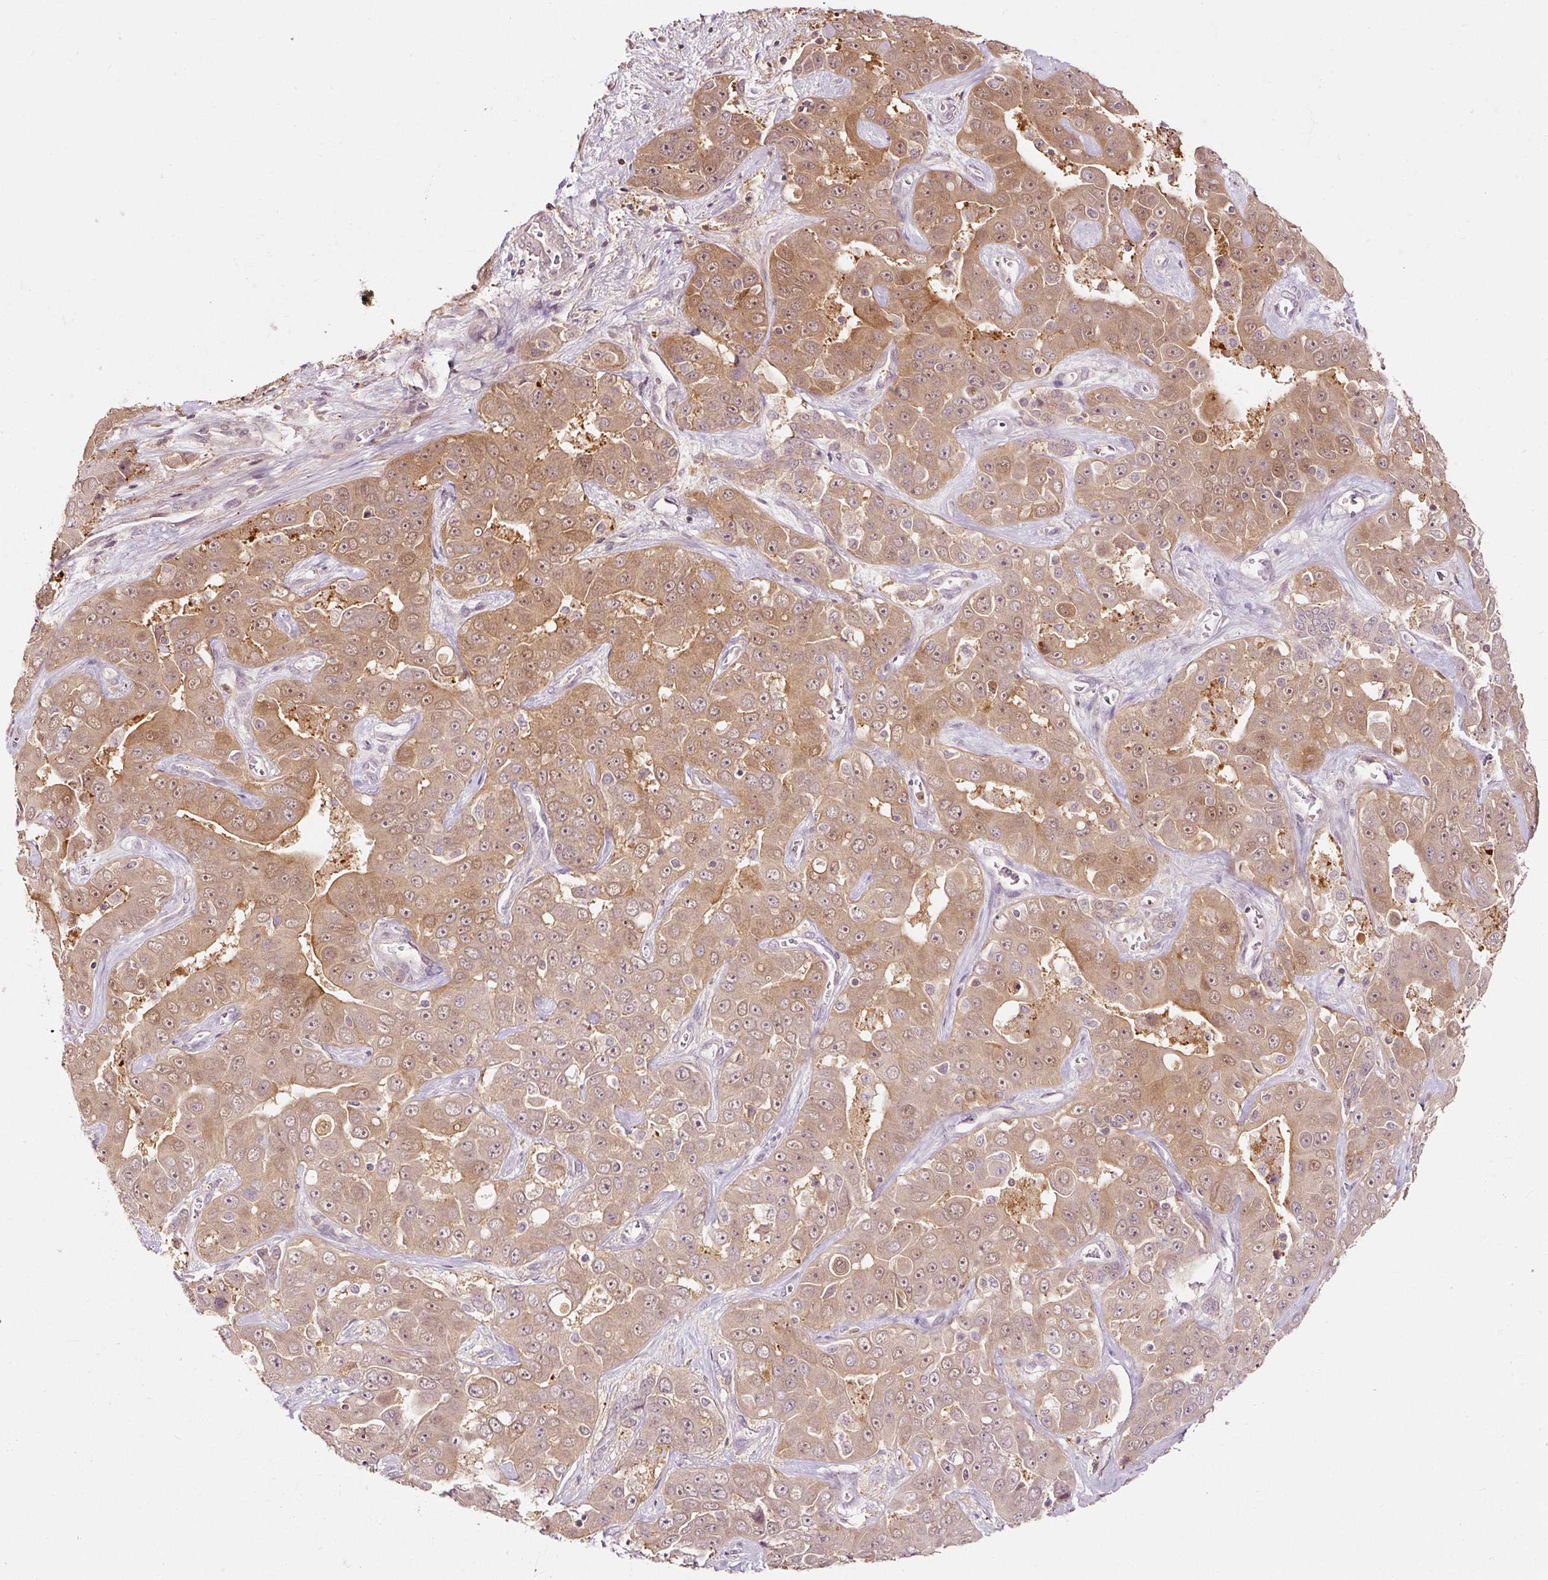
{"staining": {"intensity": "moderate", "quantity": ">75%", "location": "cytoplasmic/membranous,nuclear"}, "tissue": "liver cancer", "cell_type": "Tumor cells", "image_type": "cancer", "snomed": [{"axis": "morphology", "description": "Cholangiocarcinoma"}, {"axis": "topography", "description": "Liver"}], "caption": "Human liver cancer stained with a protein marker demonstrates moderate staining in tumor cells.", "gene": "FBXL14", "patient": {"sex": "female", "age": 52}}